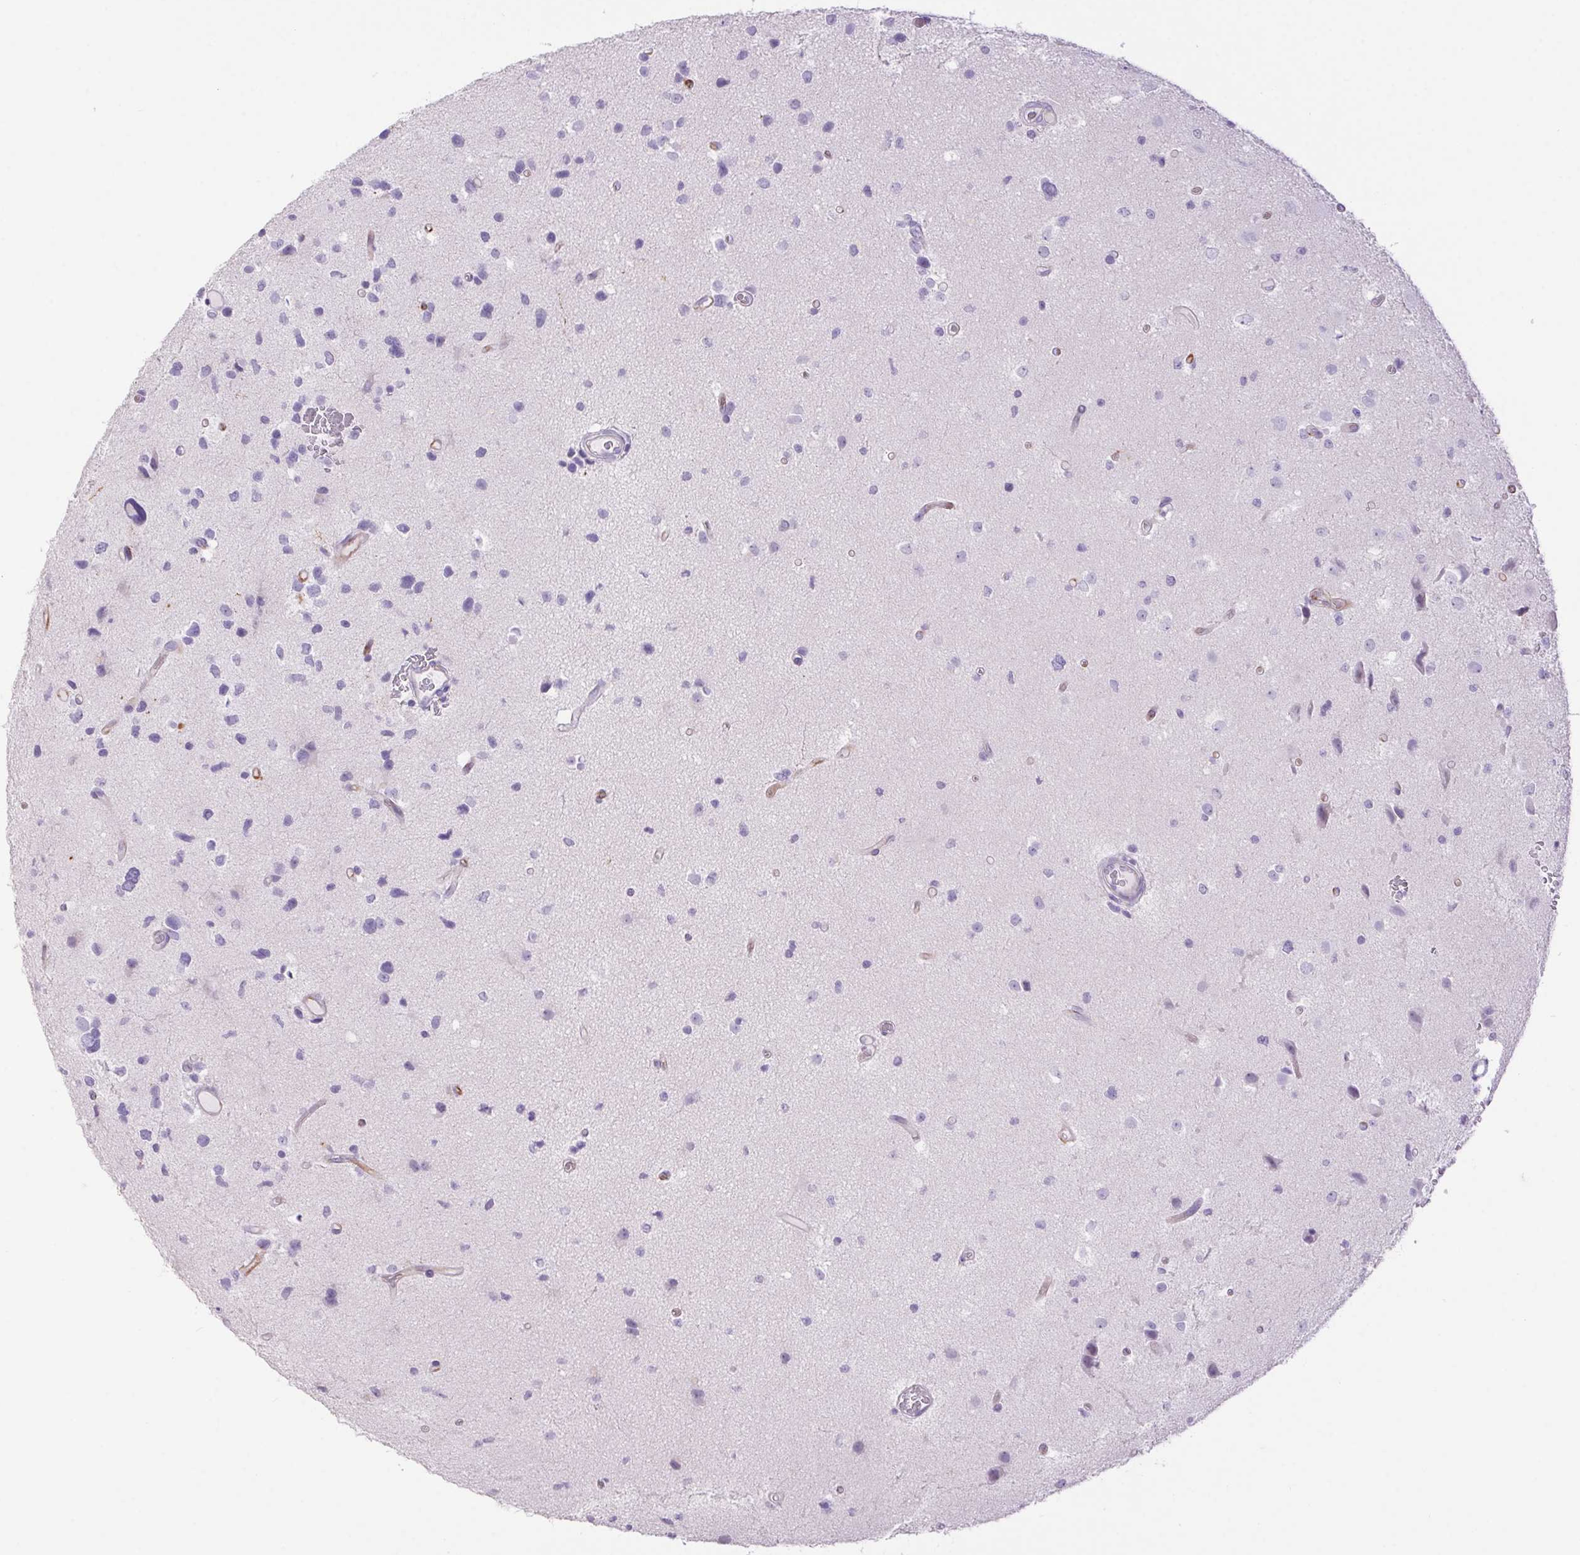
{"staining": {"intensity": "negative", "quantity": "none", "location": "none"}, "tissue": "glioma", "cell_type": "Tumor cells", "image_type": "cancer", "snomed": [{"axis": "morphology", "description": "Glioma, malignant, Low grade"}, {"axis": "topography", "description": "Brain"}], "caption": "DAB immunohistochemical staining of human malignant glioma (low-grade) shows no significant staining in tumor cells.", "gene": "ERP27", "patient": {"sex": "female", "age": 32}}